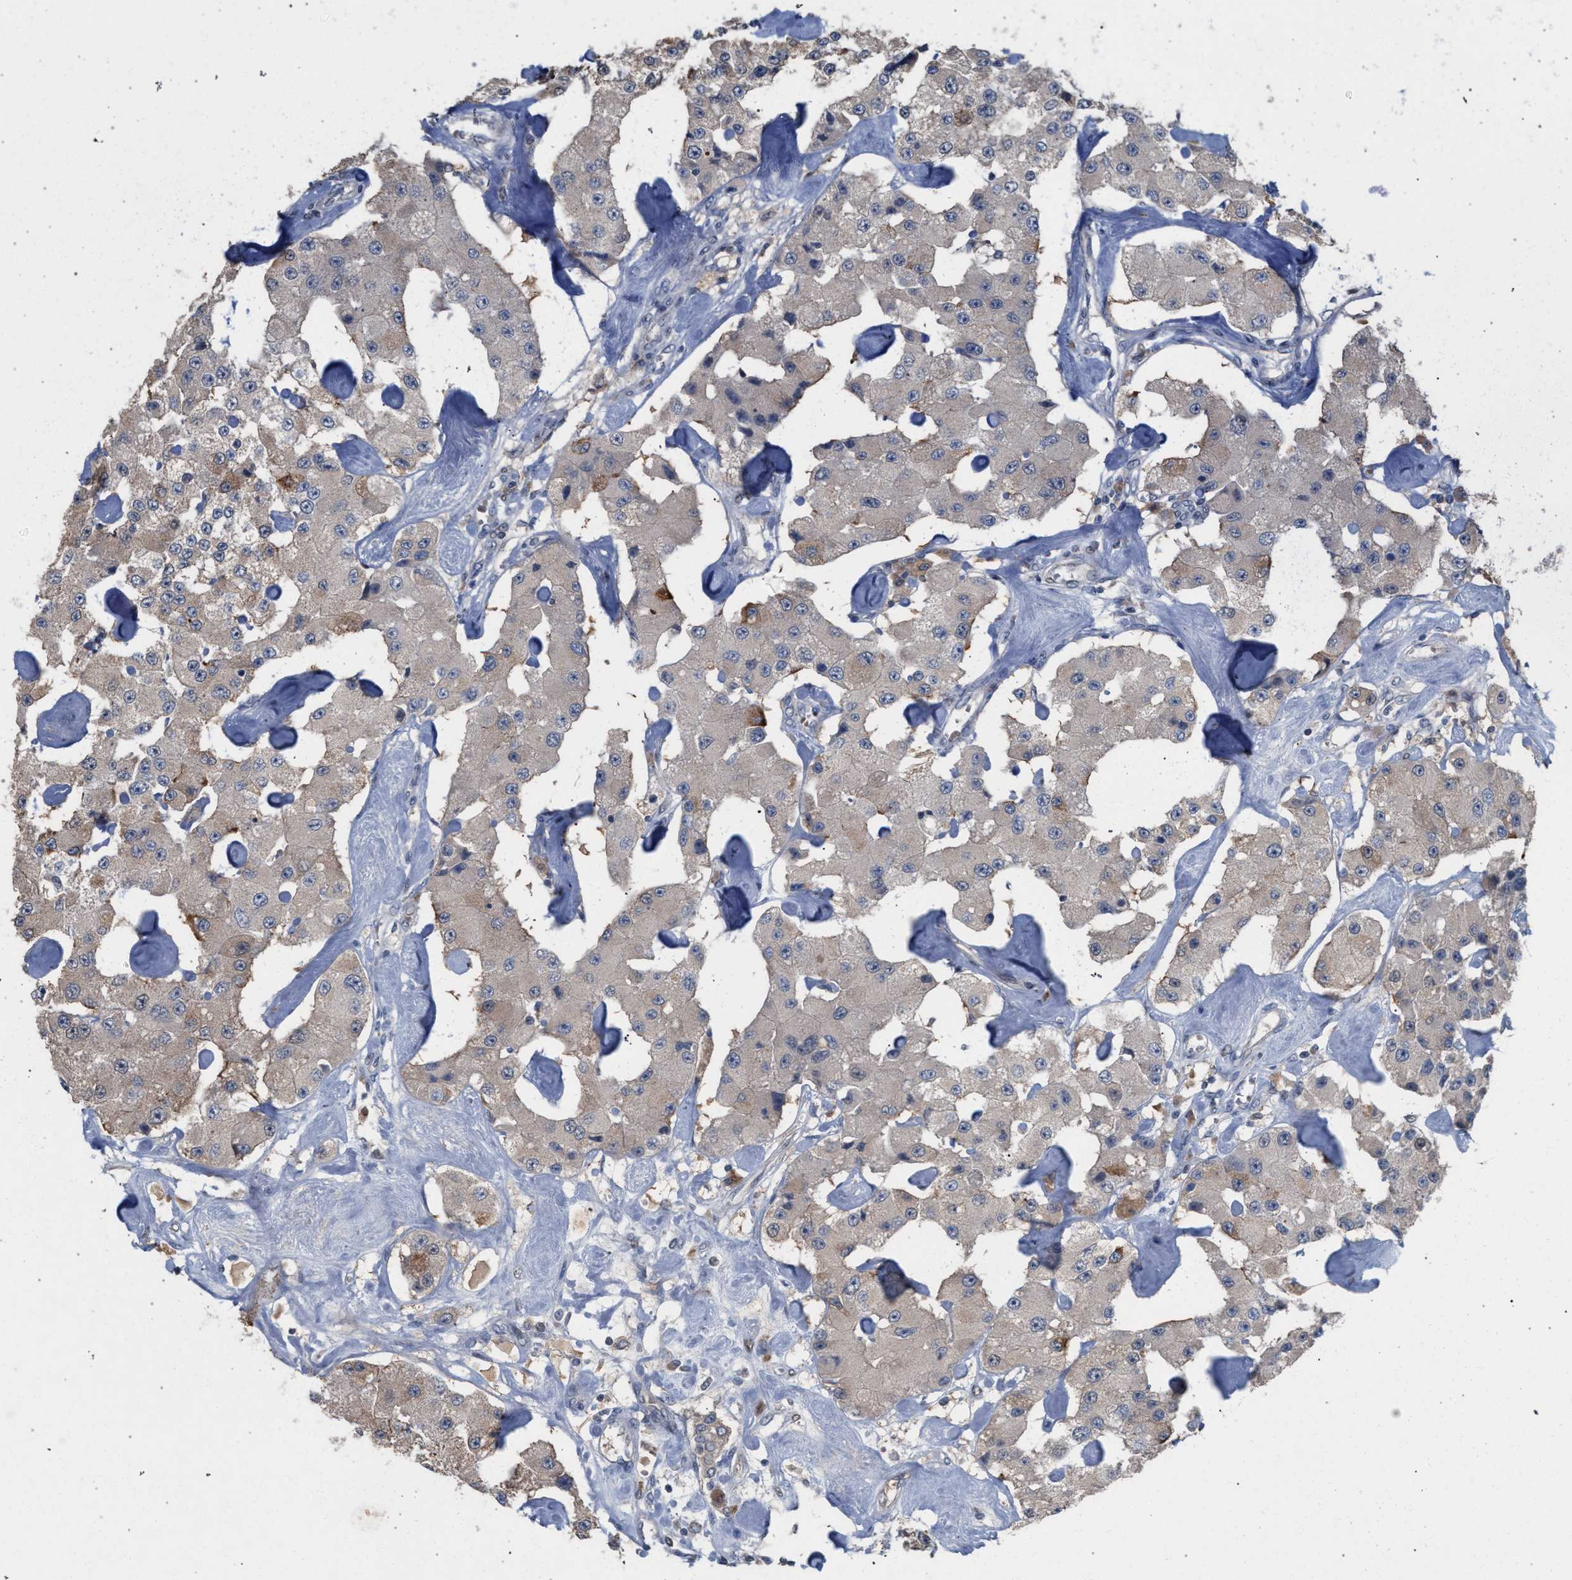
{"staining": {"intensity": "moderate", "quantity": "<25%", "location": "cytoplasmic/membranous"}, "tissue": "carcinoid", "cell_type": "Tumor cells", "image_type": "cancer", "snomed": [{"axis": "morphology", "description": "Carcinoid, malignant, NOS"}, {"axis": "topography", "description": "Pancreas"}], "caption": "Human carcinoid stained with a brown dye exhibits moderate cytoplasmic/membranous positive staining in approximately <25% of tumor cells.", "gene": "TECPR1", "patient": {"sex": "male", "age": 41}}